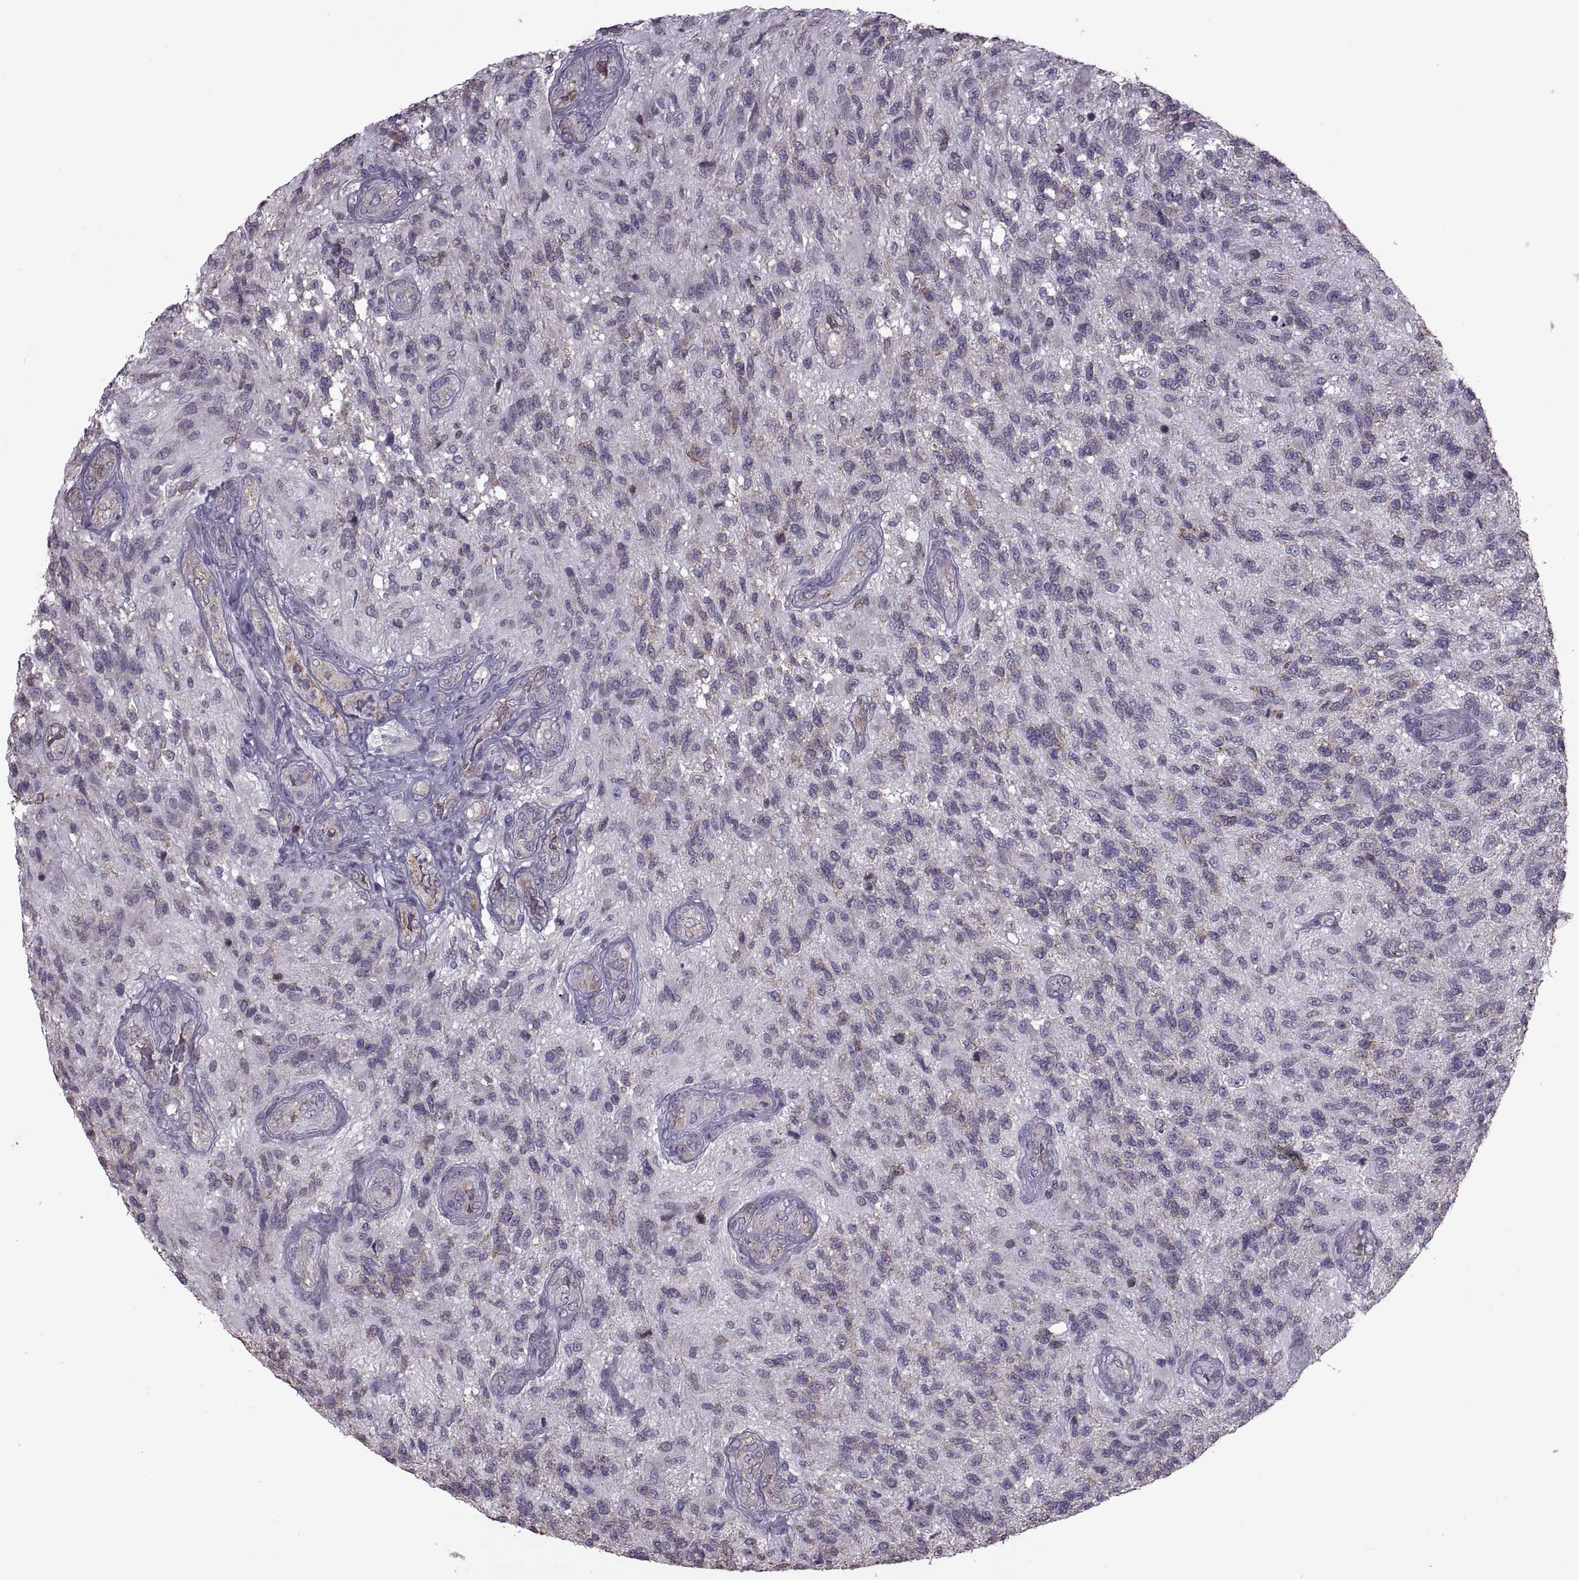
{"staining": {"intensity": "negative", "quantity": "none", "location": "none"}, "tissue": "glioma", "cell_type": "Tumor cells", "image_type": "cancer", "snomed": [{"axis": "morphology", "description": "Glioma, malignant, High grade"}, {"axis": "topography", "description": "Brain"}], "caption": "A high-resolution image shows IHC staining of malignant glioma (high-grade), which displays no significant staining in tumor cells.", "gene": "PABPC1", "patient": {"sex": "male", "age": 56}}